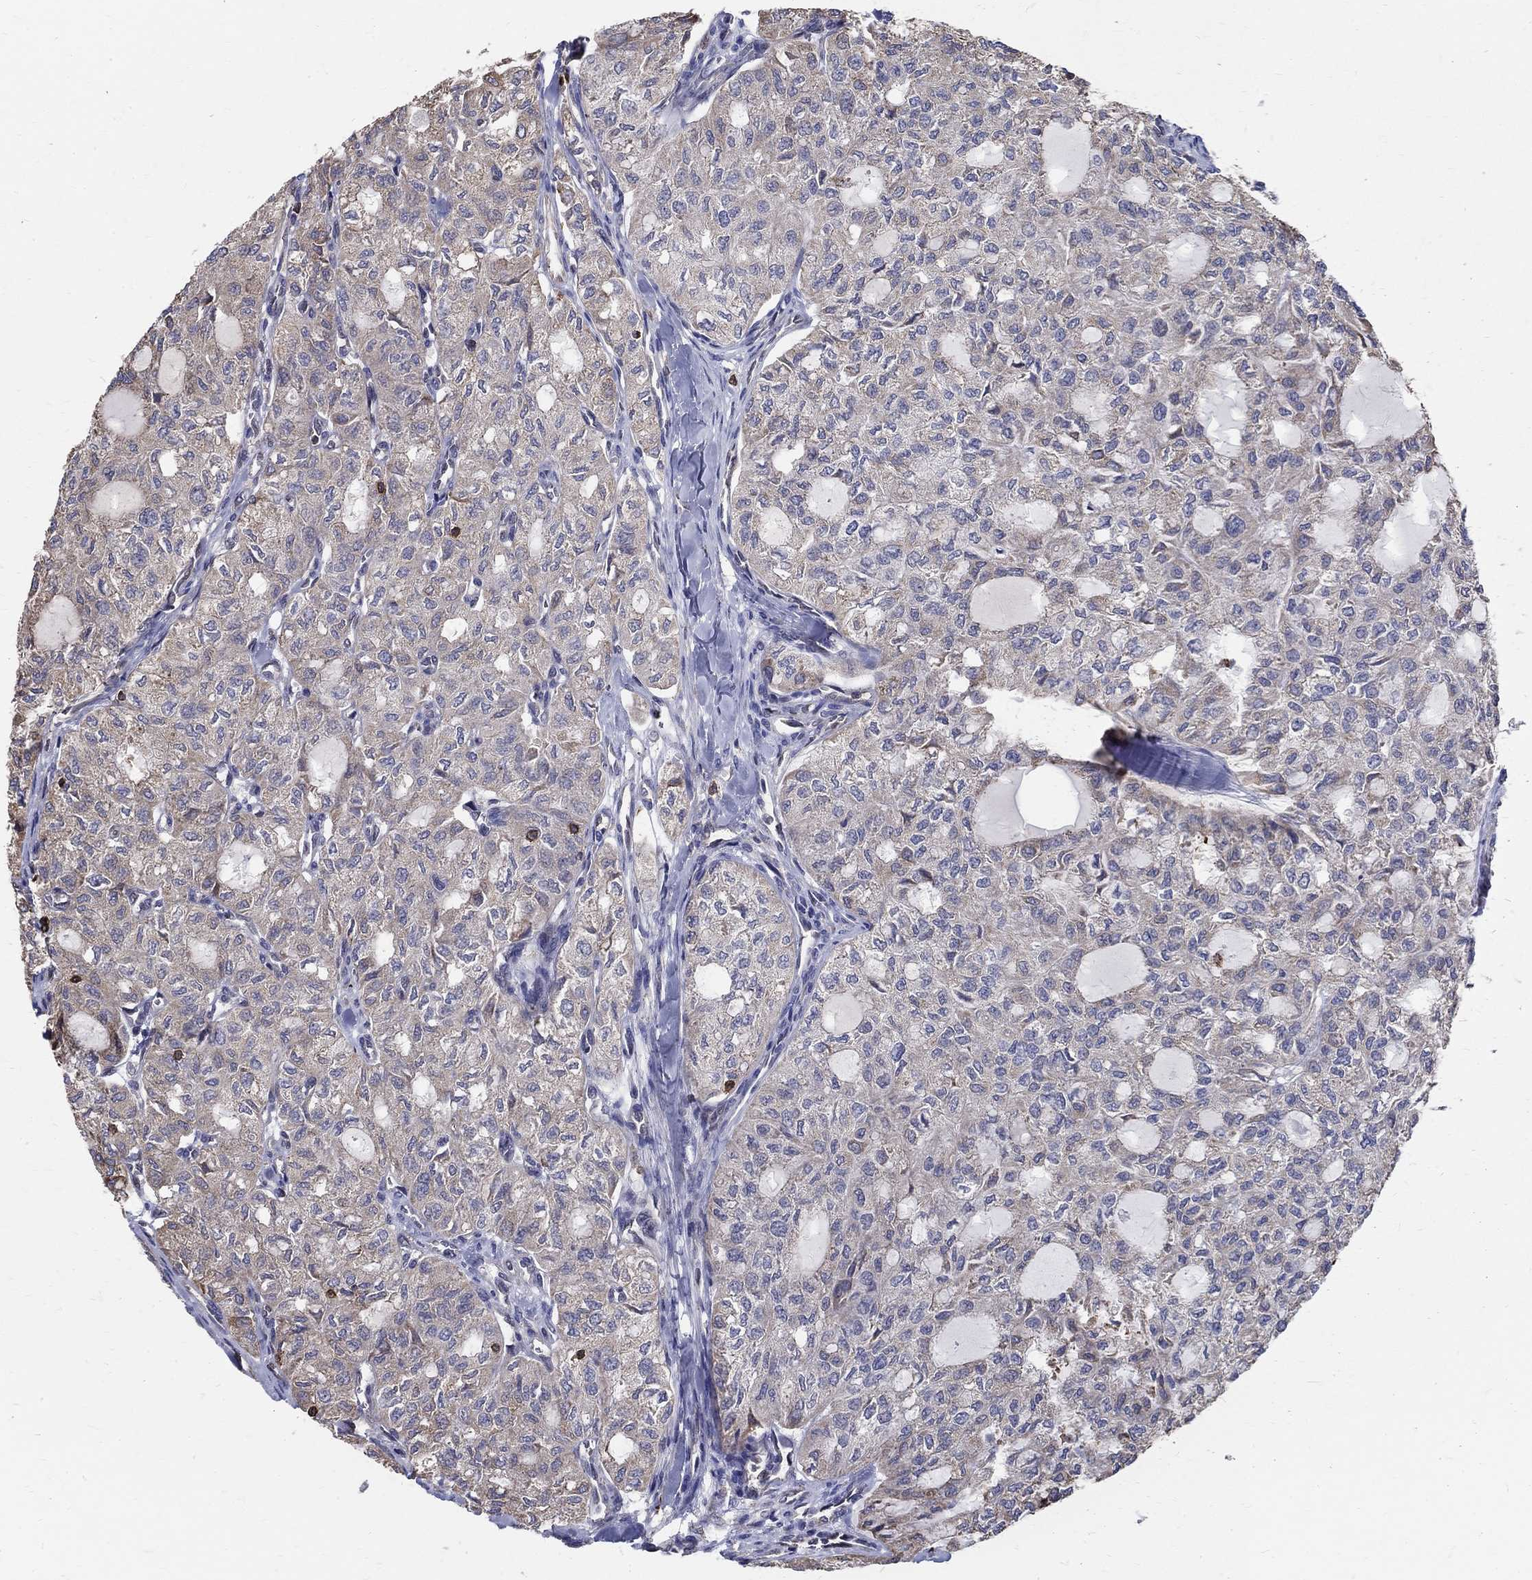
{"staining": {"intensity": "negative", "quantity": "none", "location": "none"}, "tissue": "thyroid cancer", "cell_type": "Tumor cells", "image_type": "cancer", "snomed": [{"axis": "morphology", "description": "Follicular adenoma carcinoma, NOS"}, {"axis": "topography", "description": "Thyroid gland"}], "caption": "Tumor cells show no significant protein expression in thyroid cancer (follicular adenoma carcinoma). (DAB (3,3'-diaminobenzidine) immunohistochemistry visualized using brightfield microscopy, high magnification).", "gene": "AGAP2", "patient": {"sex": "male", "age": 75}}